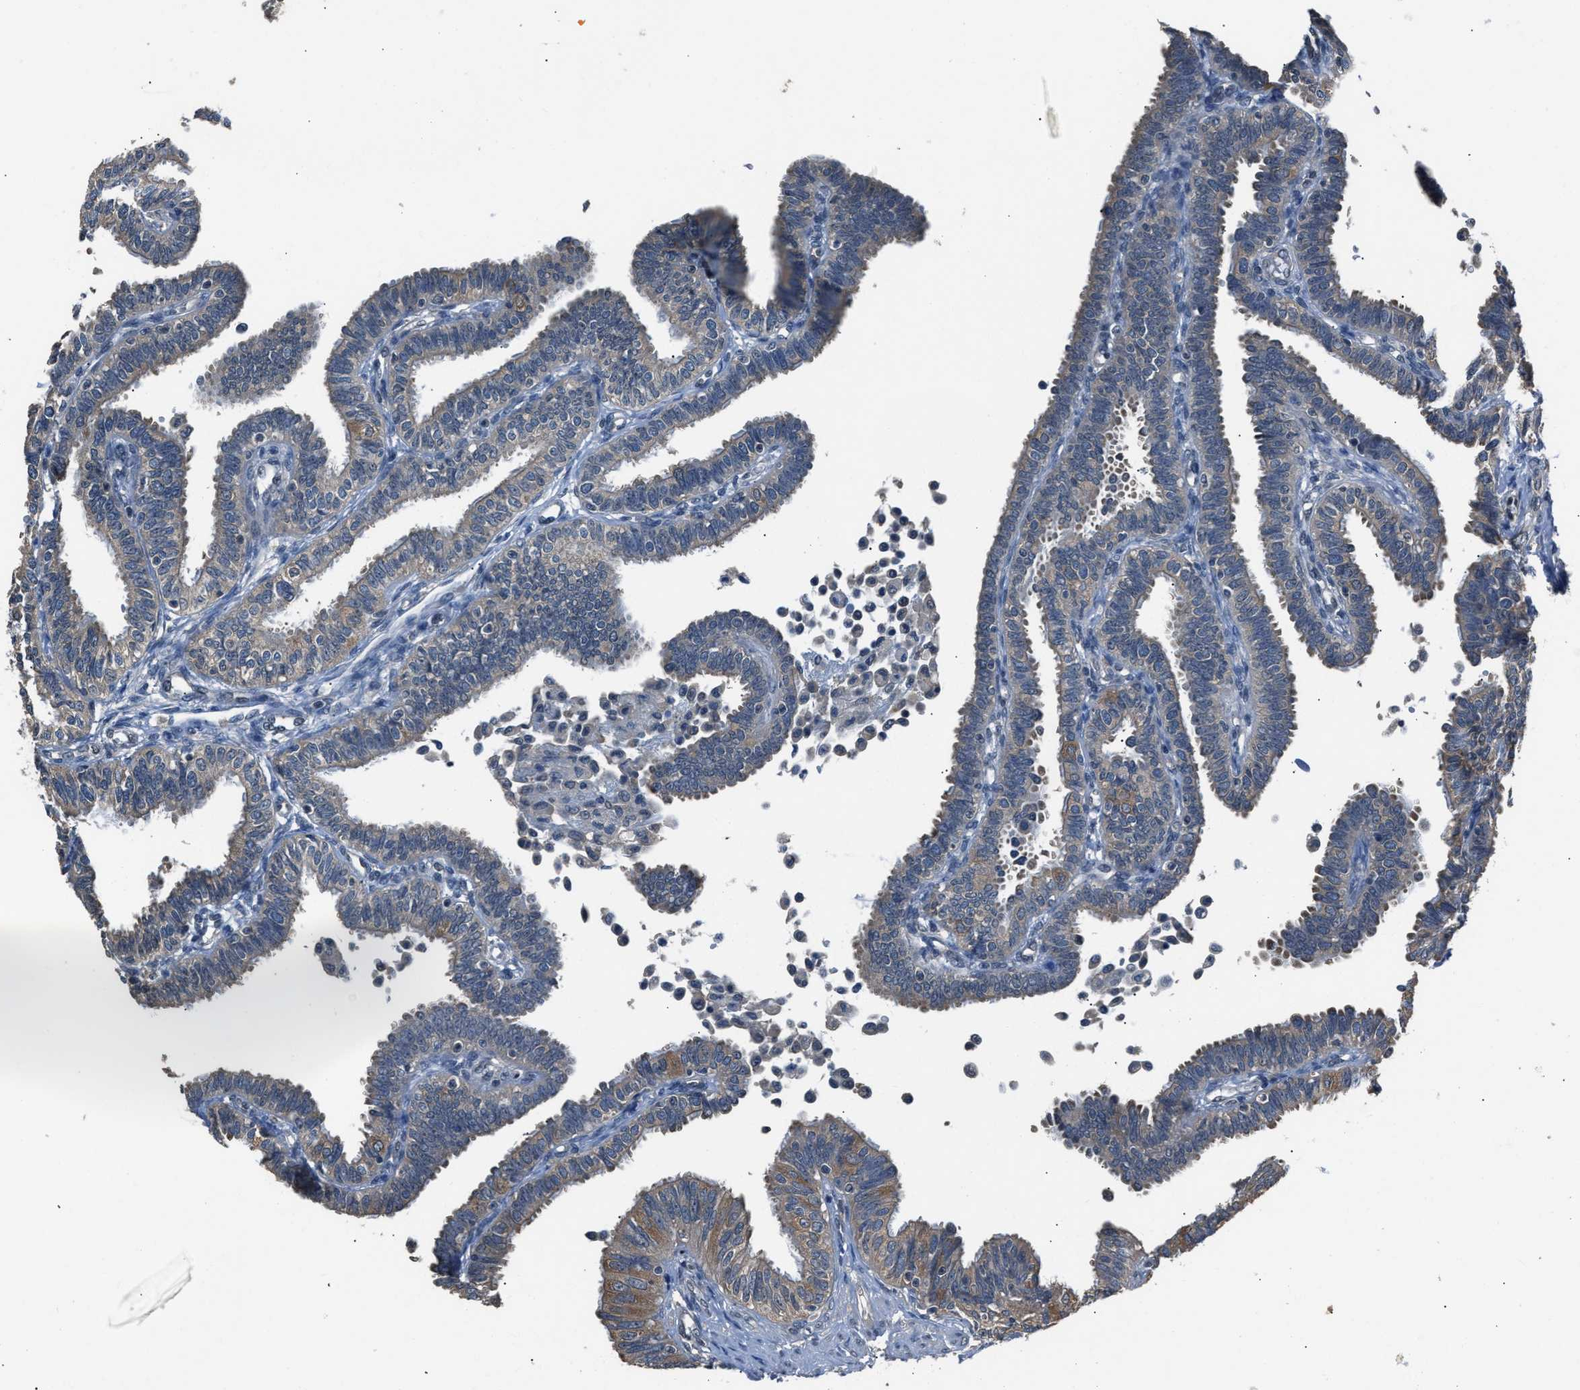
{"staining": {"intensity": "weak", "quantity": ">75%", "location": "cytoplasmic/membranous"}, "tissue": "fallopian tube", "cell_type": "Glandular cells", "image_type": "normal", "snomed": [{"axis": "morphology", "description": "Normal tissue, NOS"}, {"axis": "topography", "description": "Fallopian tube"}, {"axis": "topography", "description": "Placenta"}], "caption": "Immunohistochemical staining of unremarkable fallopian tube reveals >75% levels of weak cytoplasmic/membranous protein expression in about >75% of glandular cells. (DAB (3,3'-diaminobenzidine) = brown stain, brightfield microscopy at high magnification).", "gene": "ABCC9", "patient": {"sex": "female", "age": 34}}